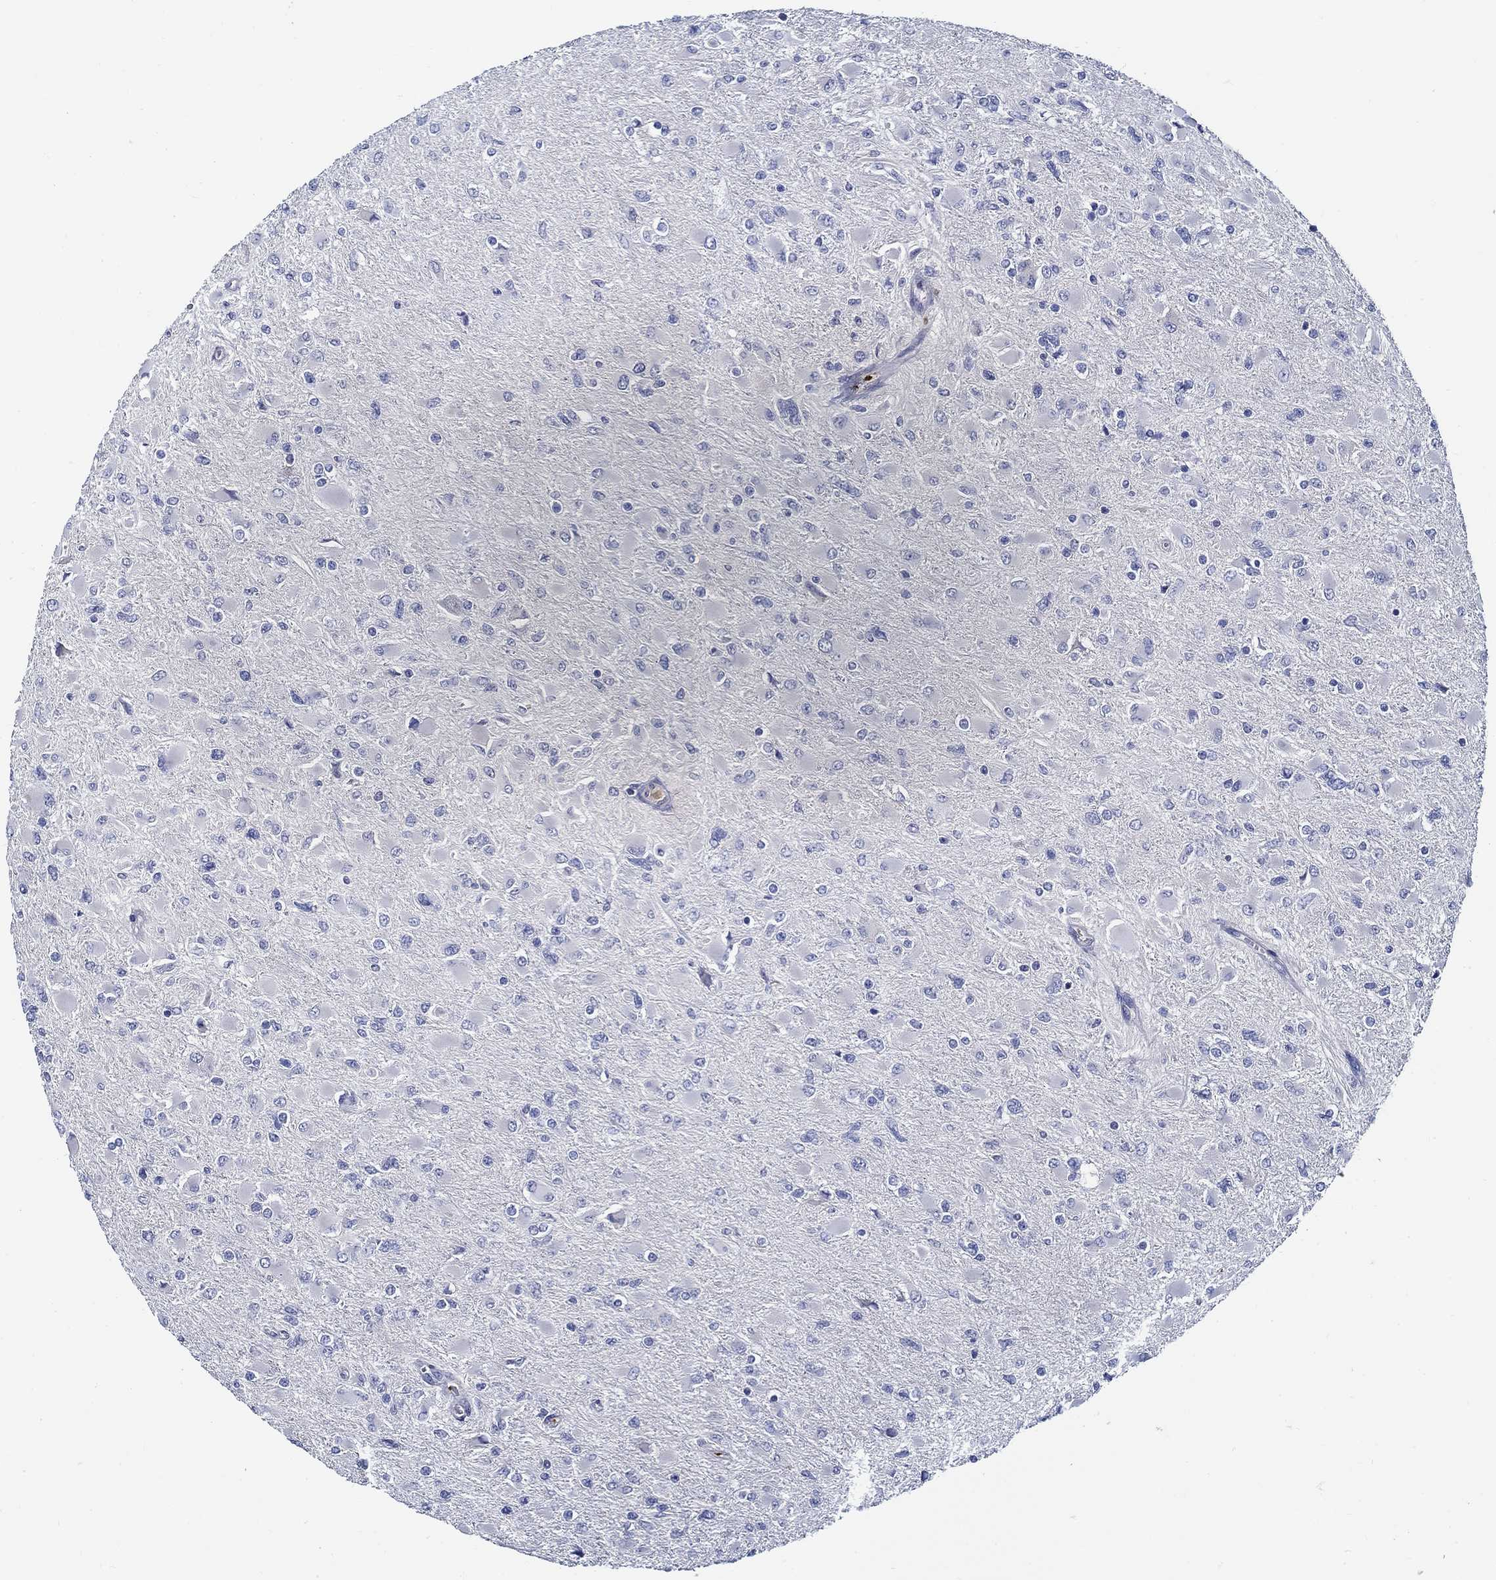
{"staining": {"intensity": "negative", "quantity": "none", "location": "none"}, "tissue": "glioma", "cell_type": "Tumor cells", "image_type": "cancer", "snomed": [{"axis": "morphology", "description": "Glioma, malignant, High grade"}, {"axis": "topography", "description": "Cerebral cortex"}], "caption": "Tumor cells show no significant protein positivity in glioma.", "gene": "ALOX12", "patient": {"sex": "female", "age": 36}}